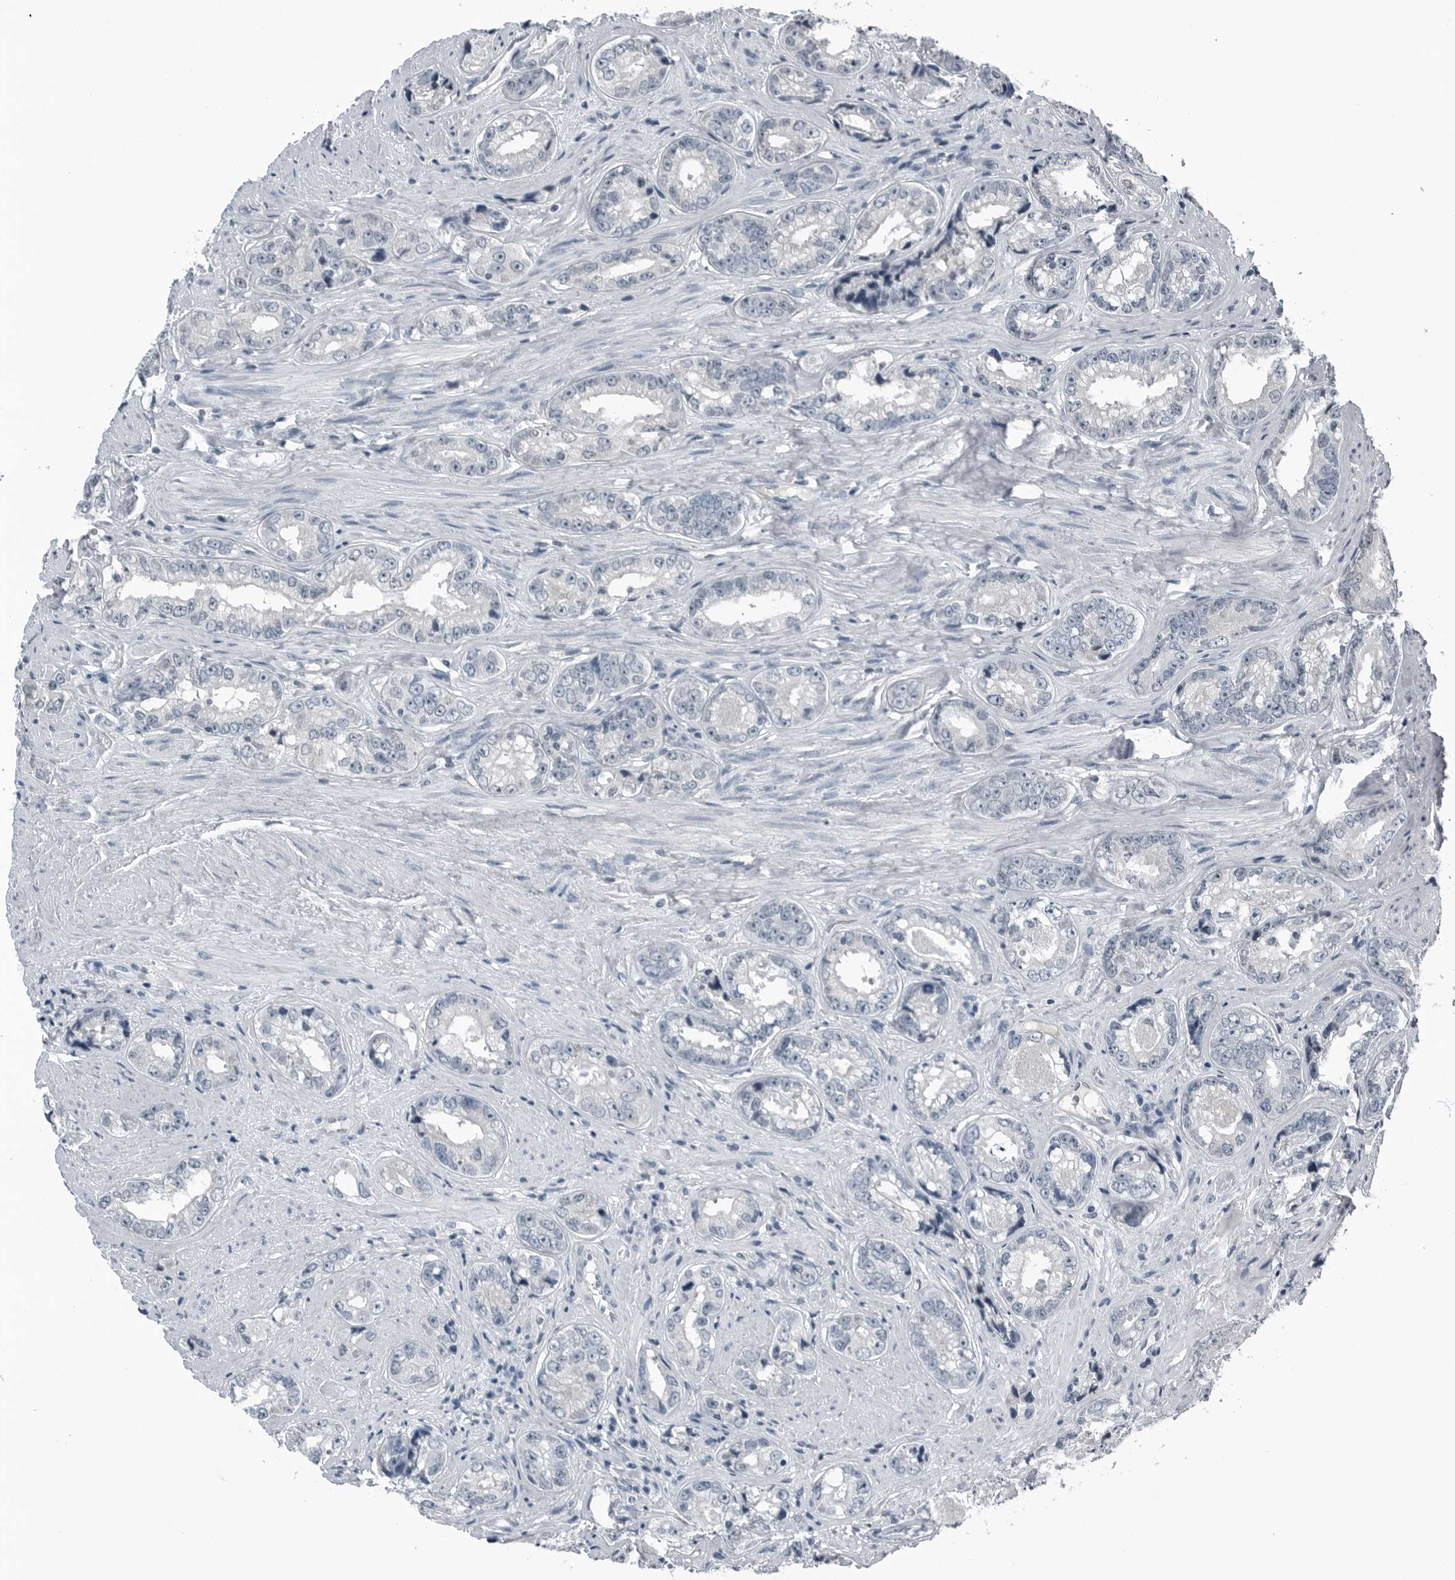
{"staining": {"intensity": "negative", "quantity": "none", "location": "none"}, "tissue": "prostate cancer", "cell_type": "Tumor cells", "image_type": "cancer", "snomed": [{"axis": "morphology", "description": "Adenocarcinoma, High grade"}, {"axis": "topography", "description": "Prostate"}], "caption": "Immunohistochemistry of human prostate cancer demonstrates no positivity in tumor cells. (DAB immunohistochemistry (IHC), high magnification).", "gene": "SPINK1", "patient": {"sex": "male", "age": 61}}